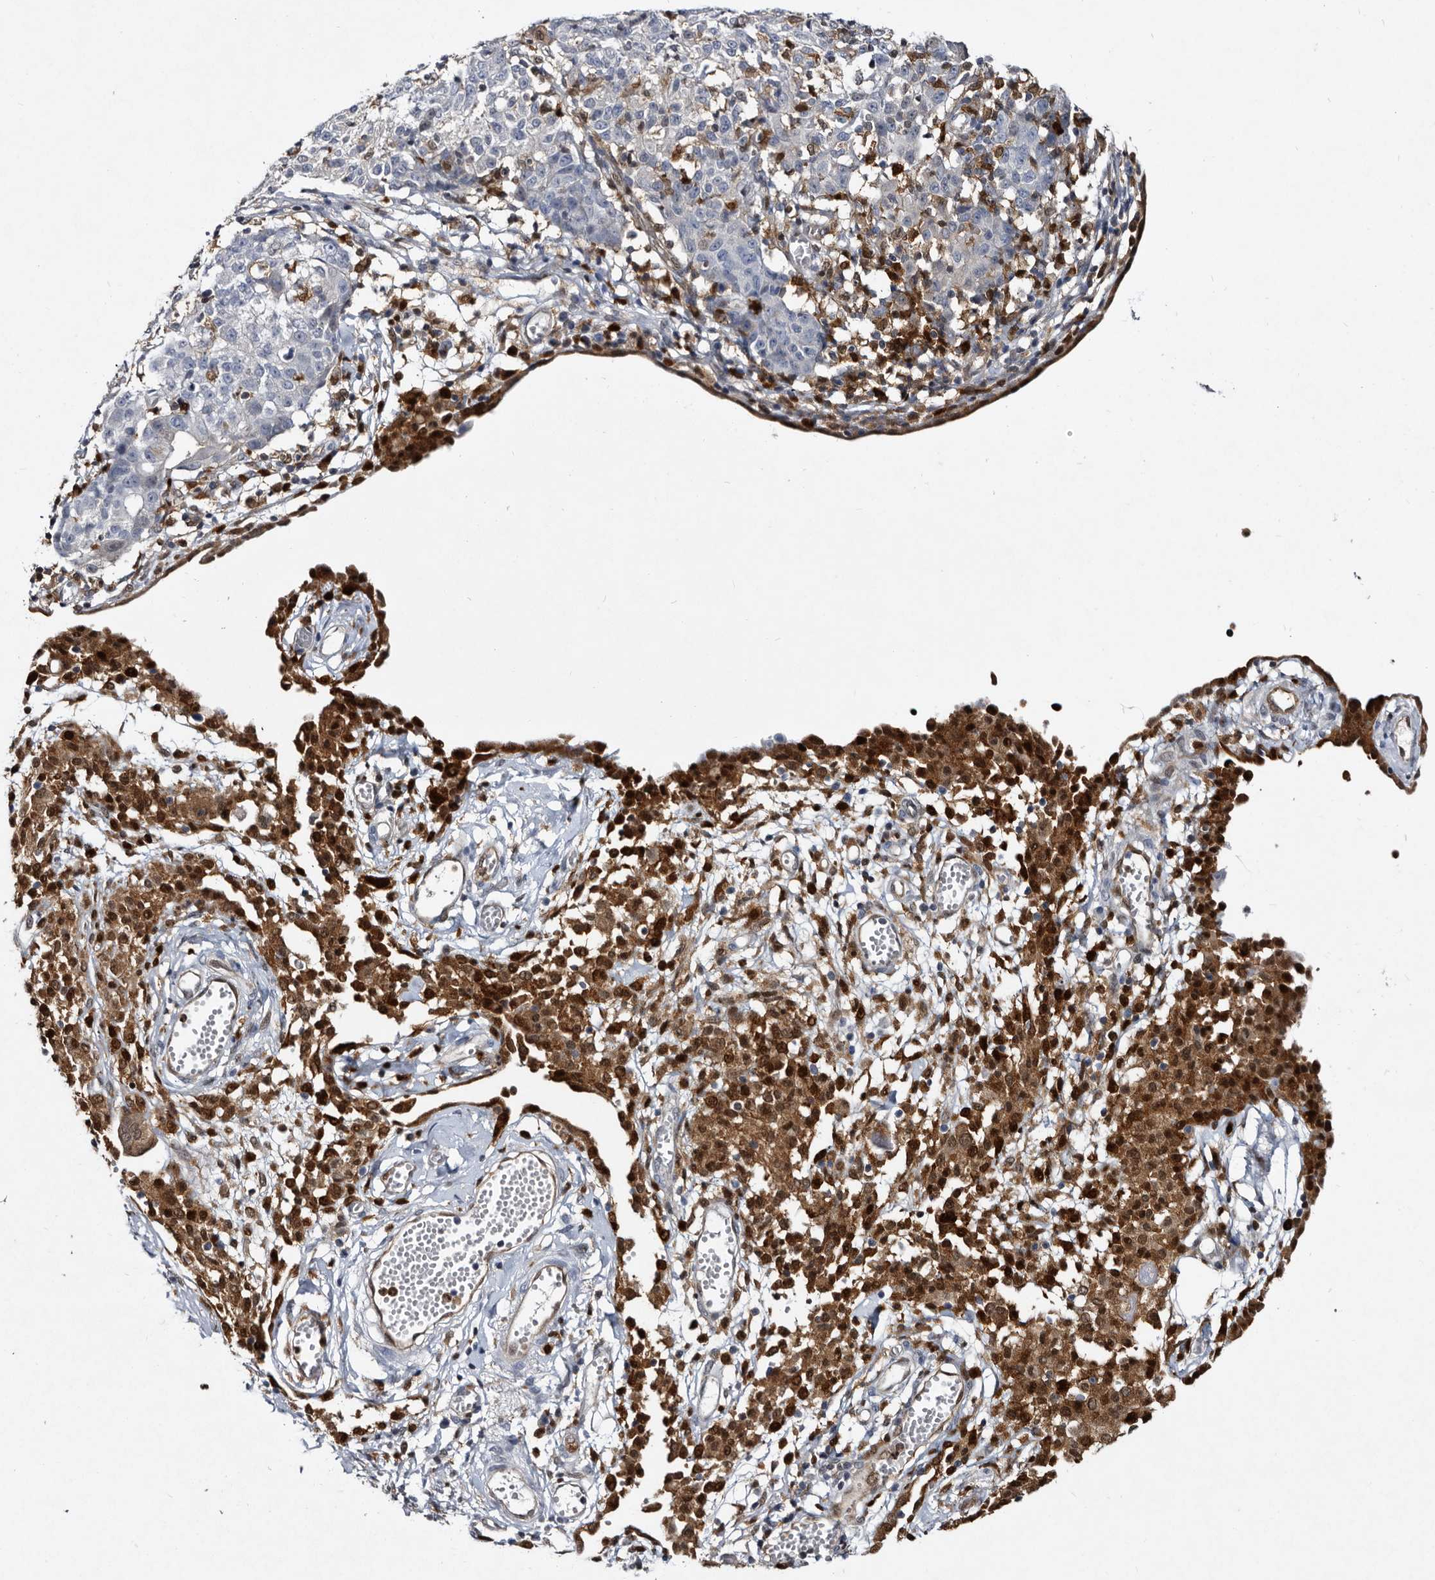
{"staining": {"intensity": "negative", "quantity": "none", "location": "none"}, "tissue": "ovarian cancer", "cell_type": "Tumor cells", "image_type": "cancer", "snomed": [{"axis": "morphology", "description": "Carcinoma, endometroid"}, {"axis": "topography", "description": "Ovary"}], "caption": "A photomicrograph of ovarian cancer (endometroid carcinoma) stained for a protein demonstrates no brown staining in tumor cells.", "gene": "SERPINB8", "patient": {"sex": "female", "age": 42}}